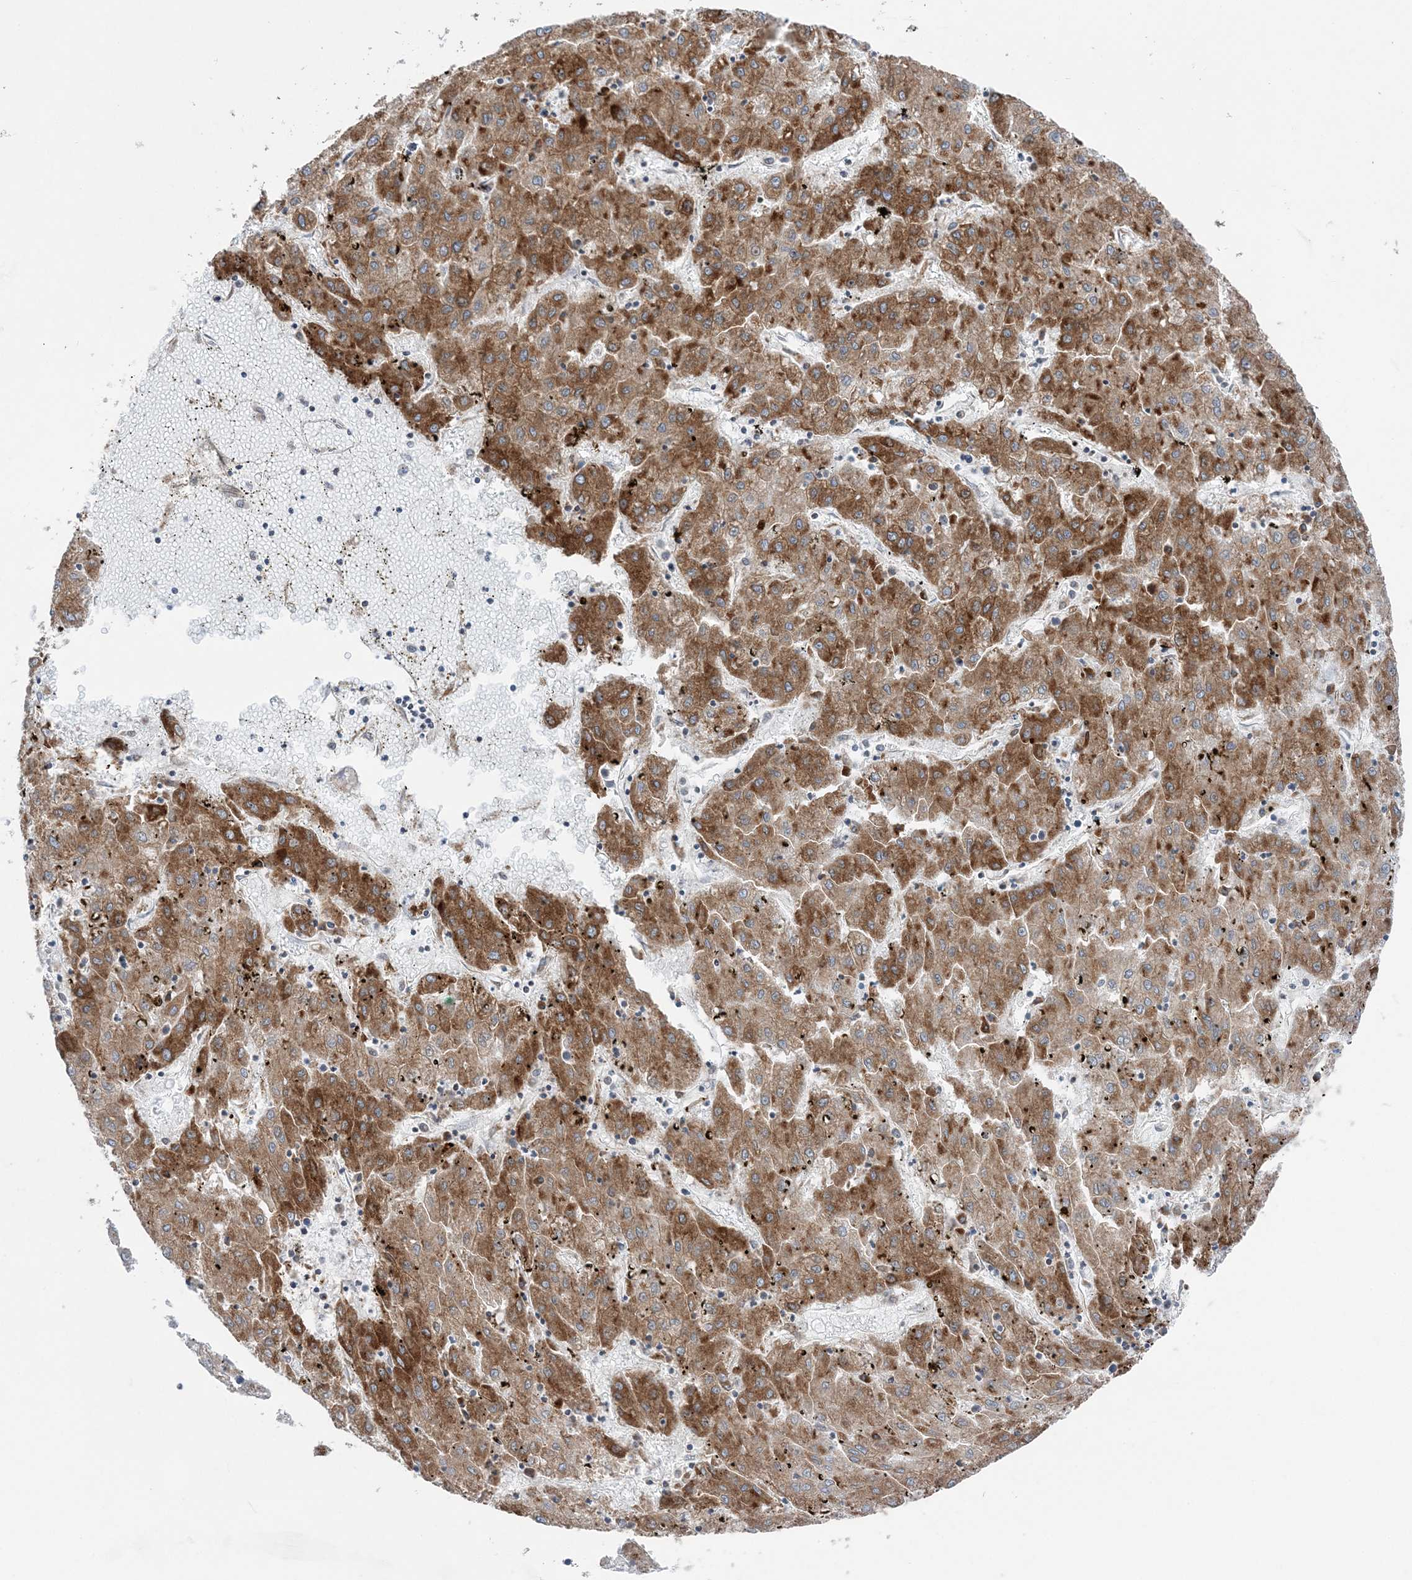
{"staining": {"intensity": "moderate", "quantity": ">75%", "location": "cytoplasmic/membranous"}, "tissue": "liver cancer", "cell_type": "Tumor cells", "image_type": "cancer", "snomed": [{"axis": "morphology", "description": "Carcinoma, Hepatocellular, NOS"}, {"axis": "topography", "description": "Liver"}], "caption": "Hepatocellular carcinoma (liver) tissue shows moderate cytoplasmic/membranous staining in approximately >75% of tumor cells, visualized by immunohistochemistry.", "gene": "TMED10", "patient": {"sex": "male", "age": 72}}